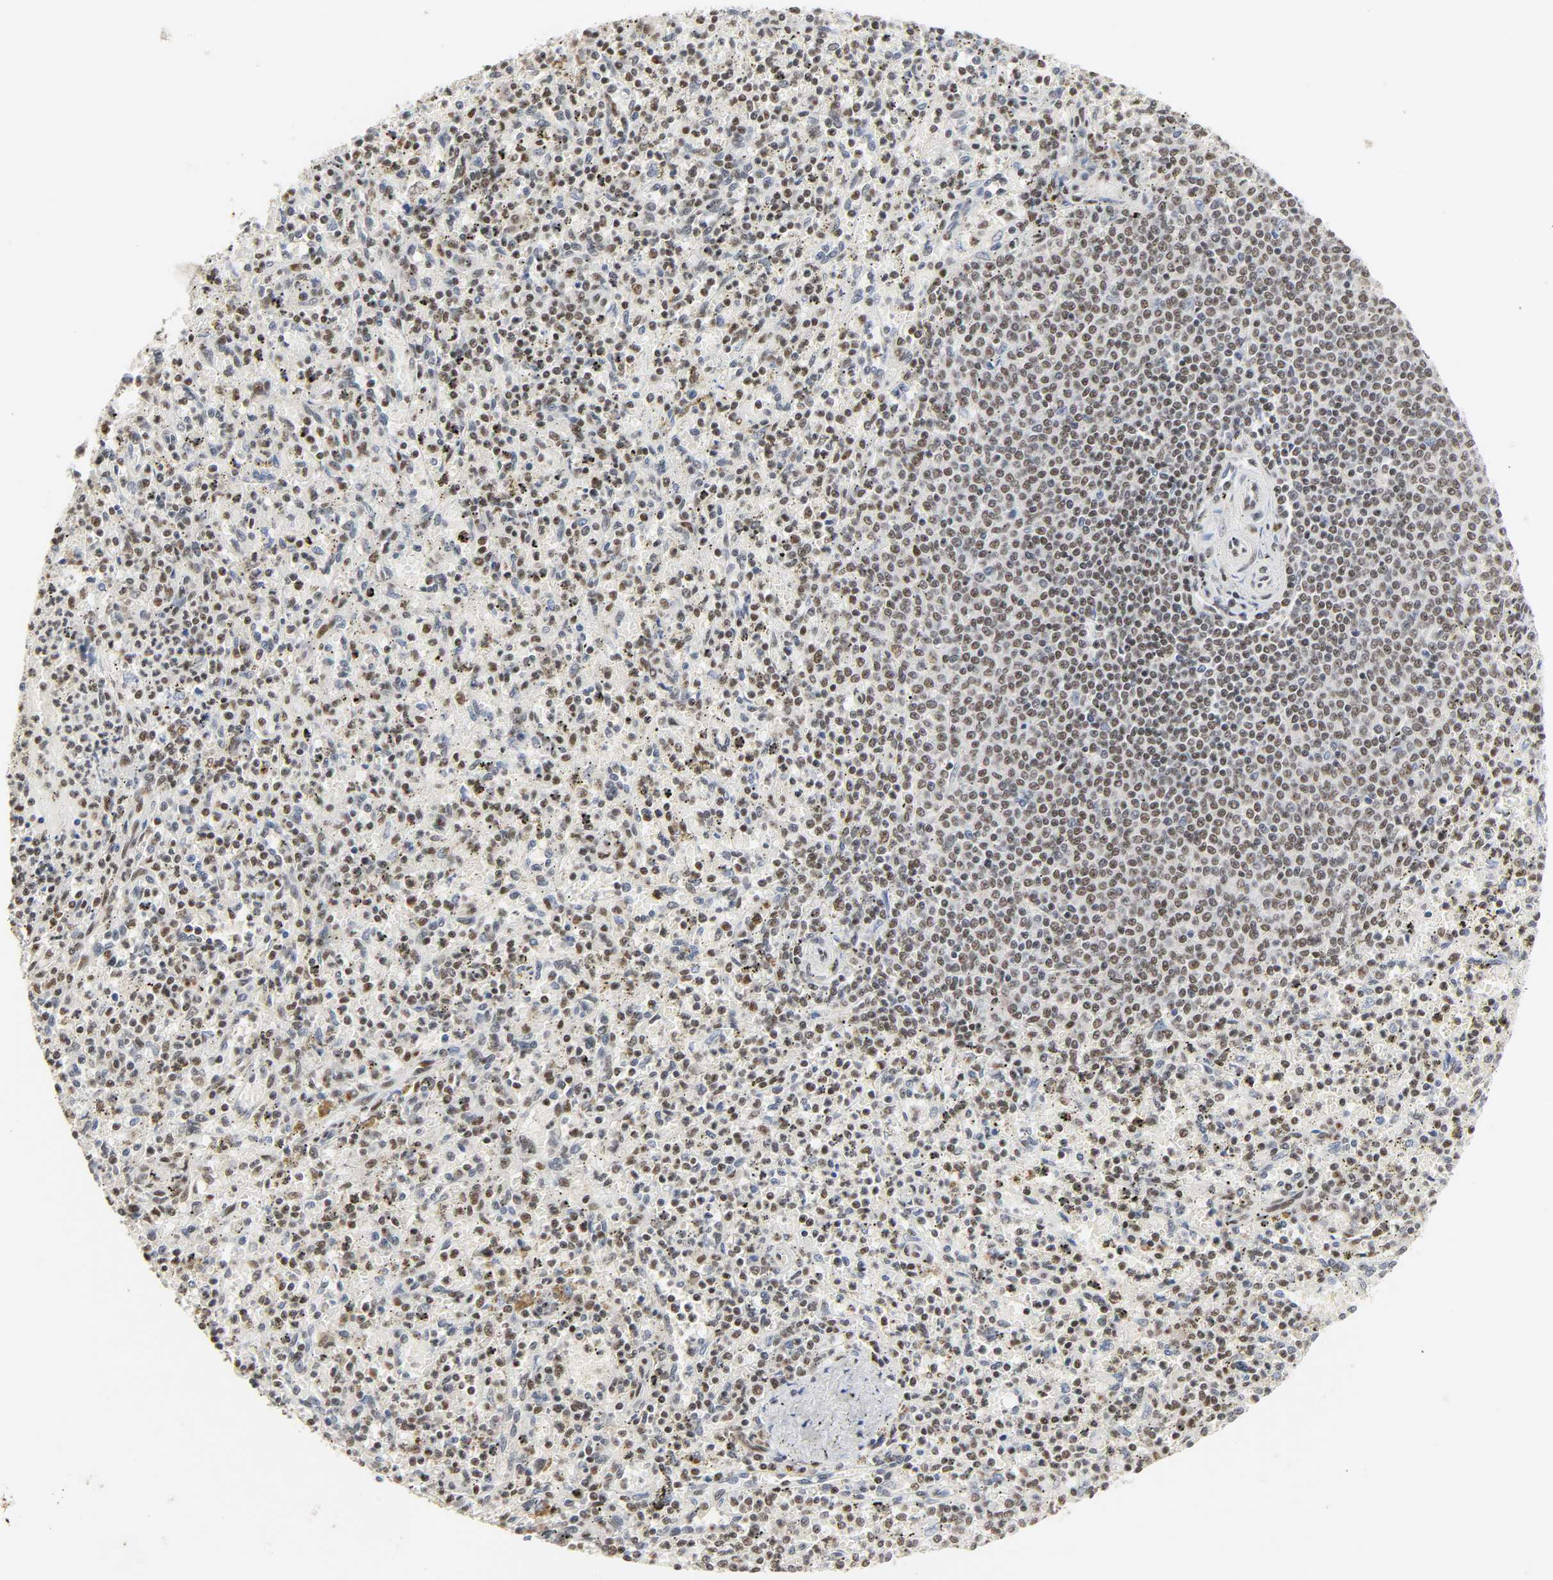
{"staining": {"intensity": "moderate", "quantity": "25%-75%", "location": "nuclear"}, "tissue": "spleen", "cell_type": "Cells in red pulp", "image_type": "normal", "snomed": [{"axis": "morphology", "description": "Normal tissue, NOS"}, {"axis": "topography", "description": "Spleen"}], "caption": "Immunohistochemical staining of normal human spleen demonstrates 25%-75% levels of moderate nuclear protein expression in about 25%-75% of cells in red pulp. The staining was performed using DAB (3,3'-diaminobenzidine), with brown indicating positive protein expression. Nuclei are stained blue with hematoxylin.", "gene": "NCOA6", "patient": {"sex": "male", "age": 72}}